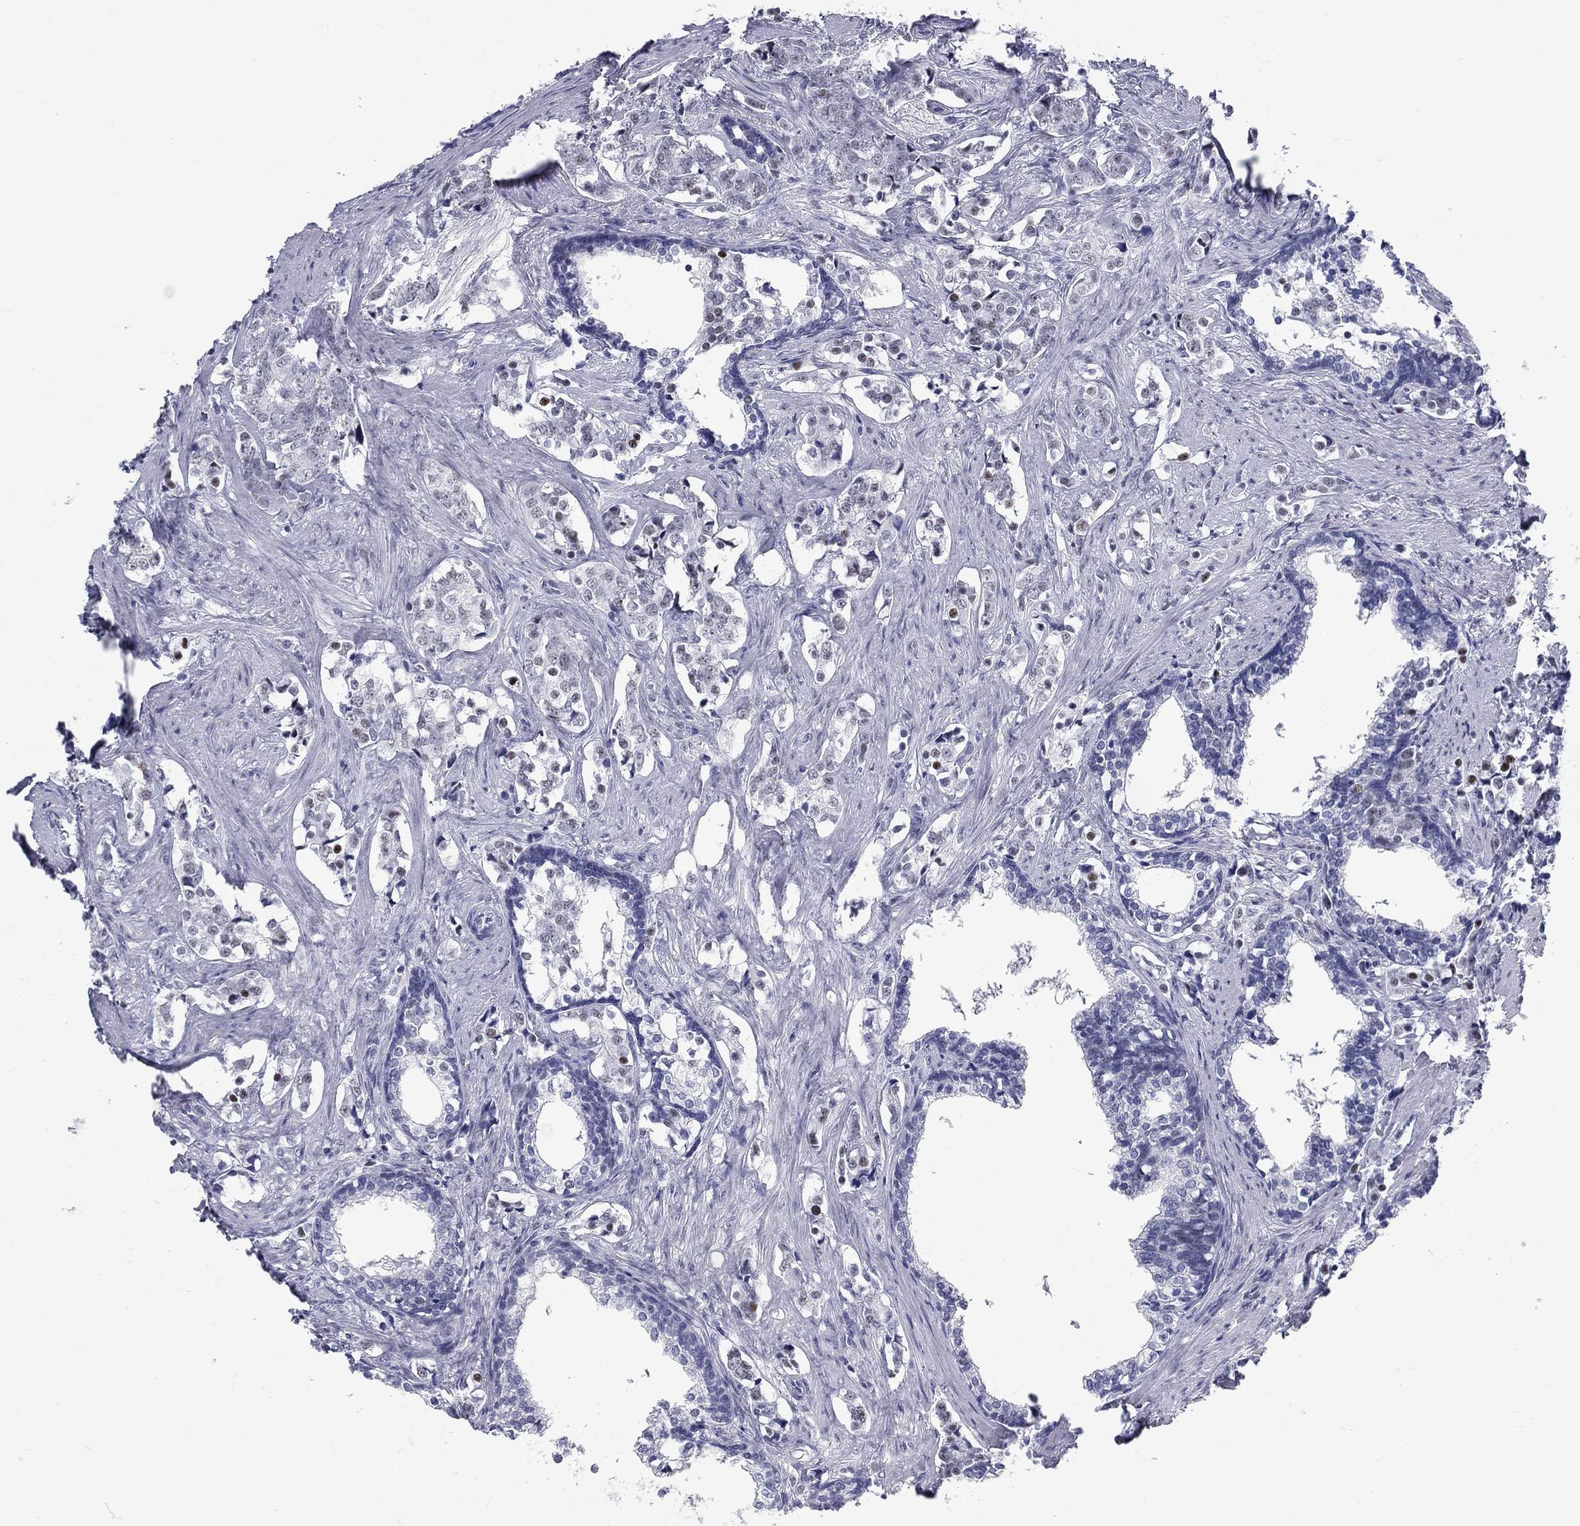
{"staining": {"intensity": "moderate", "quantity": "<25%", "location": "nuclear"}, "tissue": "prostate cancer", "cell_type": "Tumor cells", "image_type": "cancer", "snomed": [{"axis": "morphology", "description": "Adenocarcinoma, NOS"}, {"axis": "topography", "description": "Prostate and seminal vesicle, NOS"}], "caption": "Adenocarcinoma (prostate) stained with a protein marker reveals moderate staining in tumor cells.", "gene": "ASF1B", "patient": {"sex": "male", "age": 63}}